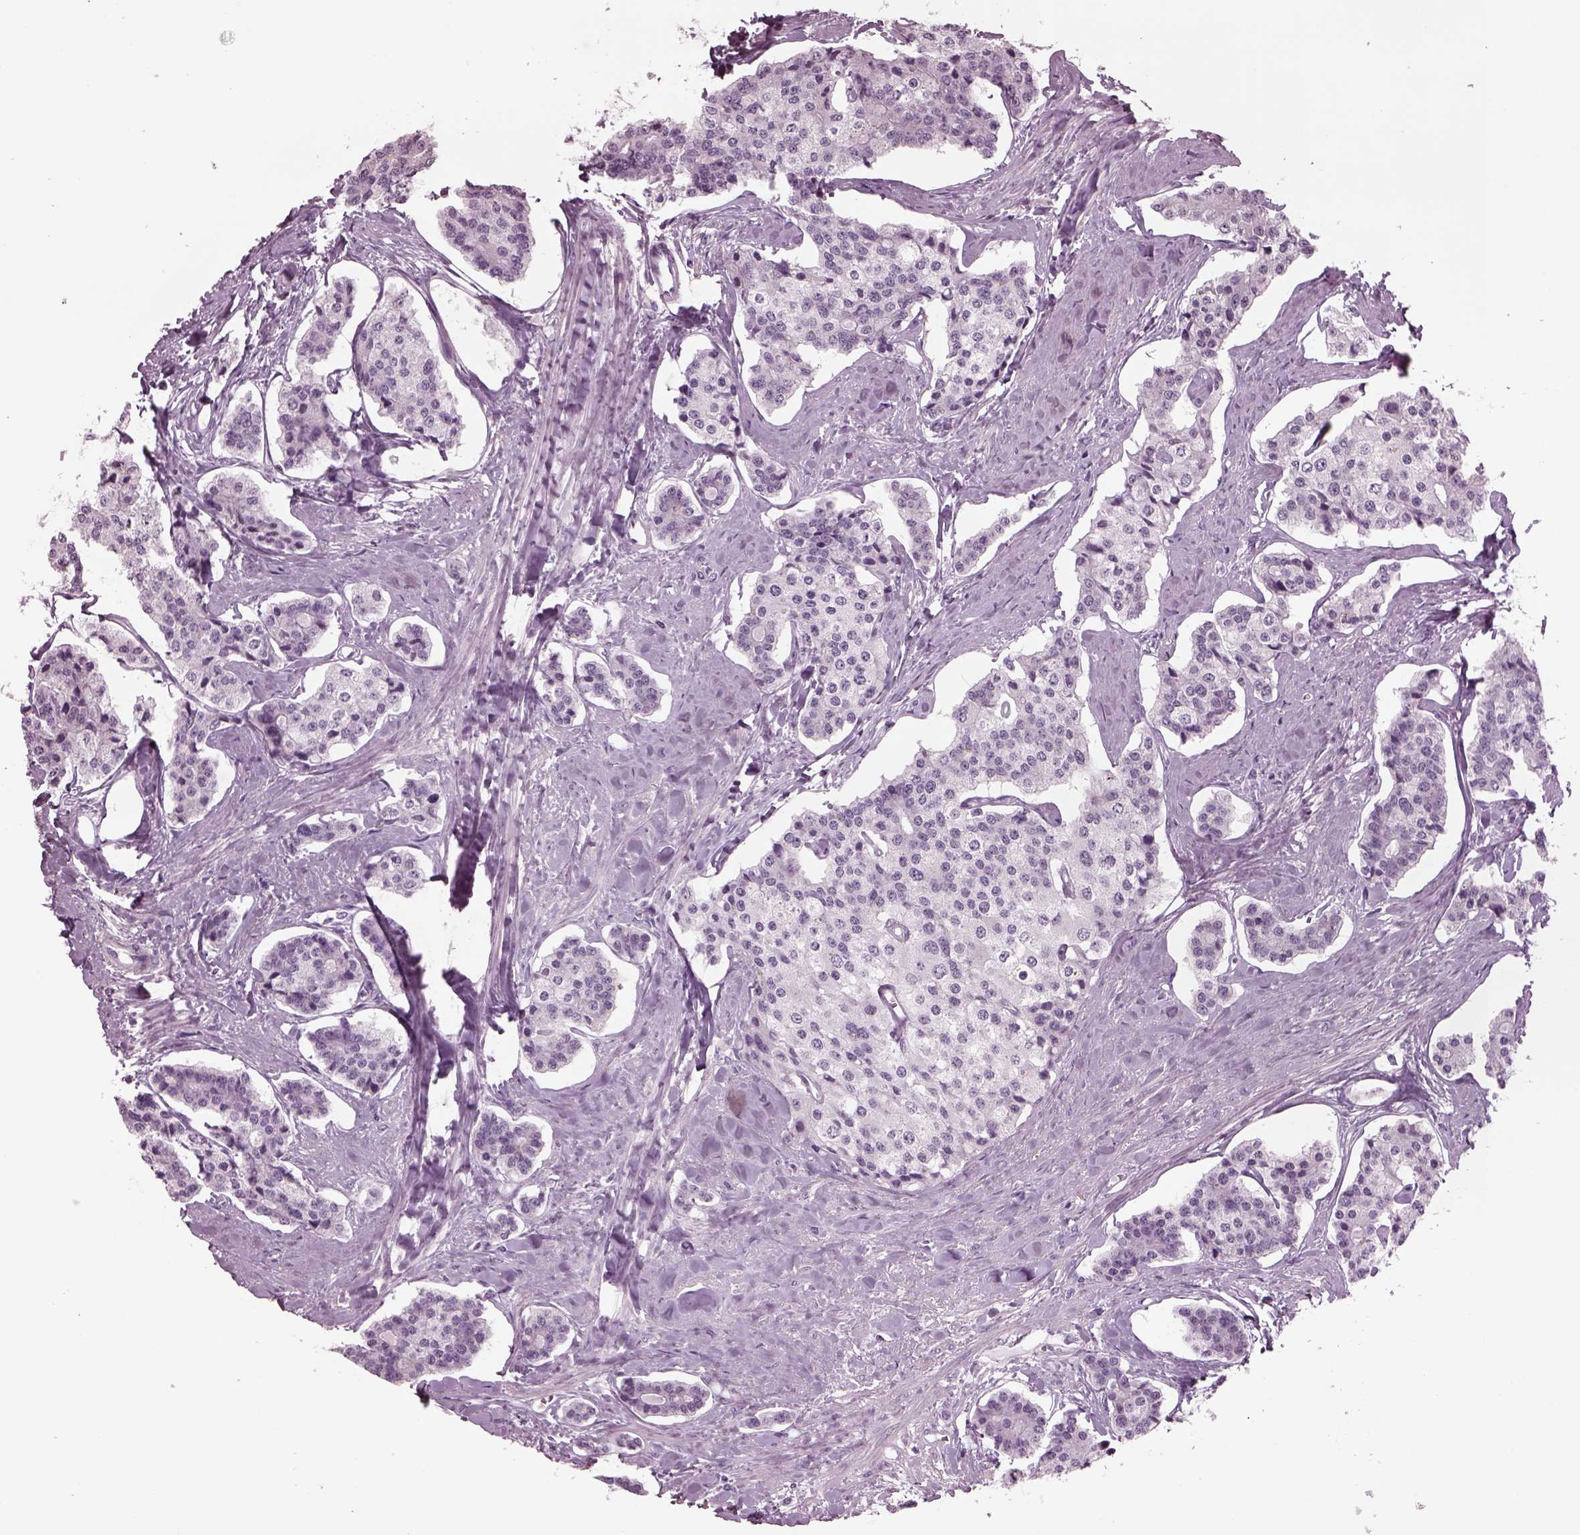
{"staining": {"intensity": "negative", "quantity": "none", "location": "none"}, "tissue": "carcinoid", "cell_type": "Tumor cells", "image_type": "cancer", "snomed": [{"axis": "morphology", "description": "Carcinoid, malignant, NOS"}, {"axis": "topography", "description": "Small intestine"}], "caption": "The immunohistochemistry histopathology image has no significant staining in tumor cells of carcinoid tissue. (DAB immunohistochemistry, high magnification).", "gene": "TPPP2", "patient": {"sex": "female", "age": 65}}